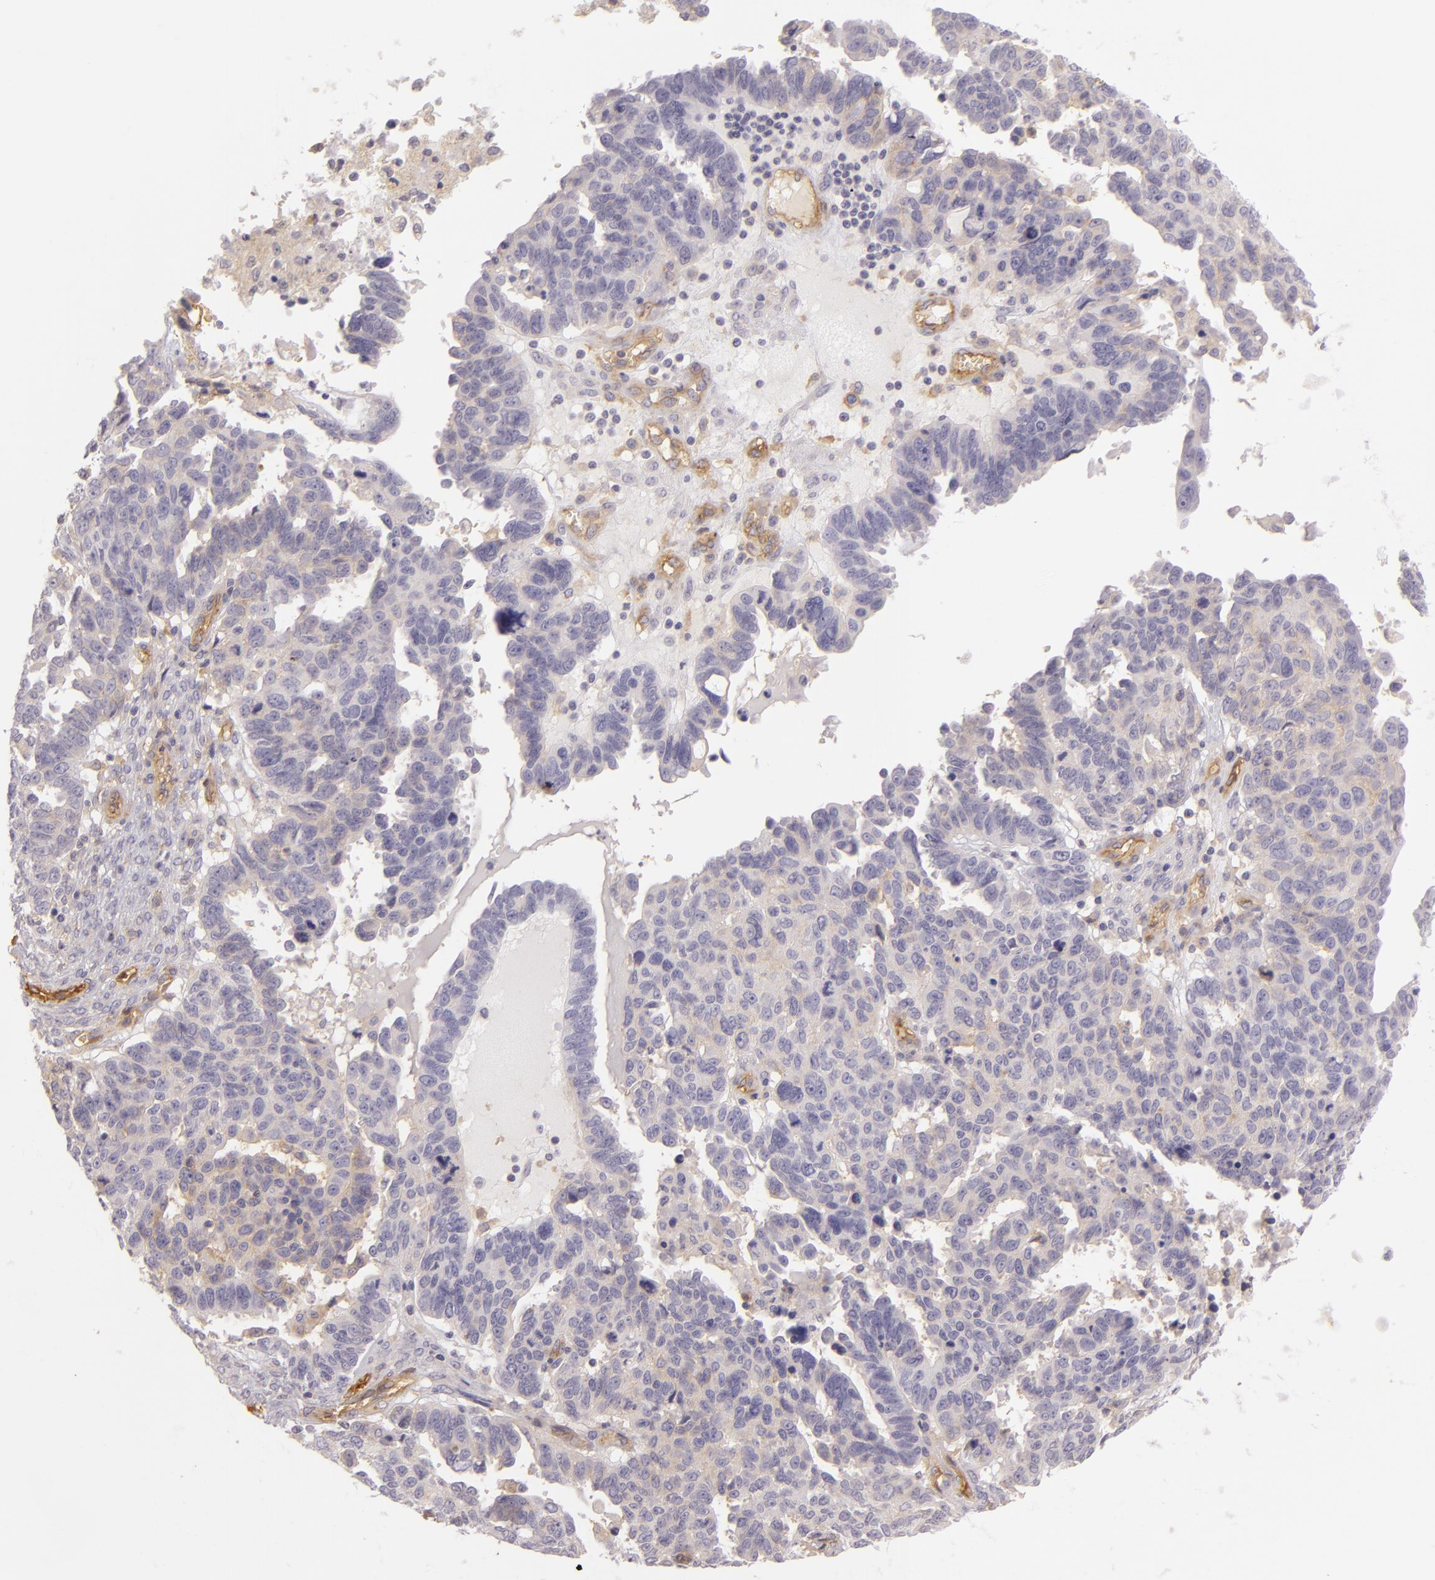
{"staining": {"intensity": "negative", "quantity": "none", "location": "none"}, "tissue": "ovarian cancer", "cell_type": "Tumor cells", "image_type": "cancer", "snomed": [{"axis": "morphology", "description": "Carcinoma, endometroid"}, {"axis": "morphology", "description": "Cystadenocarcinoma, serous, NOS"}, {"axis": "topography", "description": "Ovary"}], "caption": "There is no significant expression in tumor cells of serous cystadenocarcinoma (ovarian).", "gene": "CD59", "patient": {"sex": "female", "age": 45}}